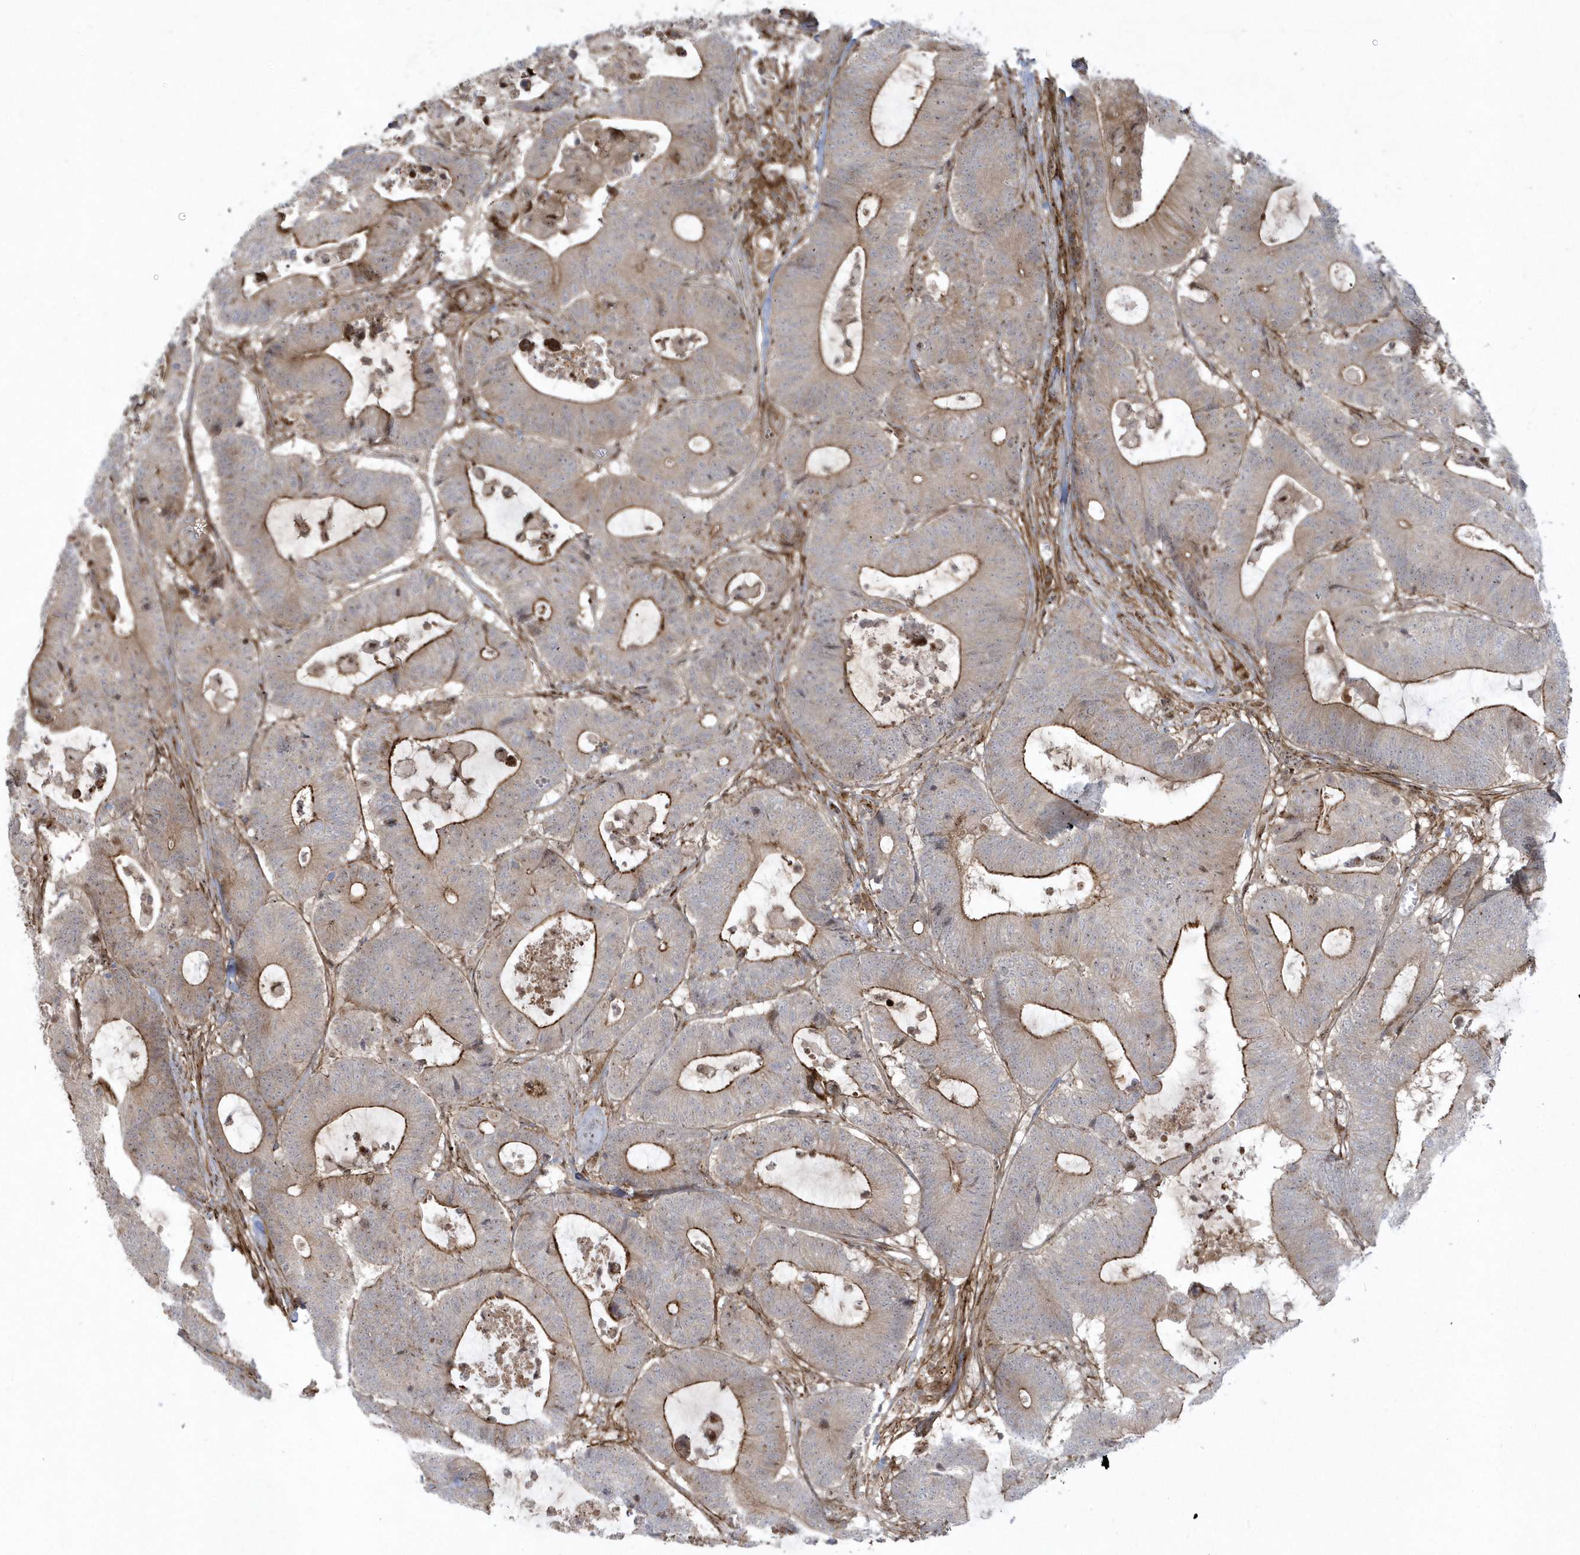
{"staining": {"intensity": "moderate", "quantity": "25%-75%", "location": "cytoplasmic/membranous"}, "tissue": "colorectal cancer", "cell_type": "Tumor cells", "image_type": "cancer", "snomed": [{"axis": "morphology", "description": "Adenocarcinoma, NOS"}, {"axis": "topography", "description": "Colon"}], "caption": "Protein analysis of colorectal cancer (adenocarcinoma) tissue displays moderate cytoplasmic/membranous staining in about 25%-75% of tumor cells. Using DAB (3,3'-diaminobenzidine) (brown) and hematoxylin (blue) stains, captured at high magnification using brightfield microscopy.", "gene": "MASP2", "patient": {"sex": "female", "age": 84}}